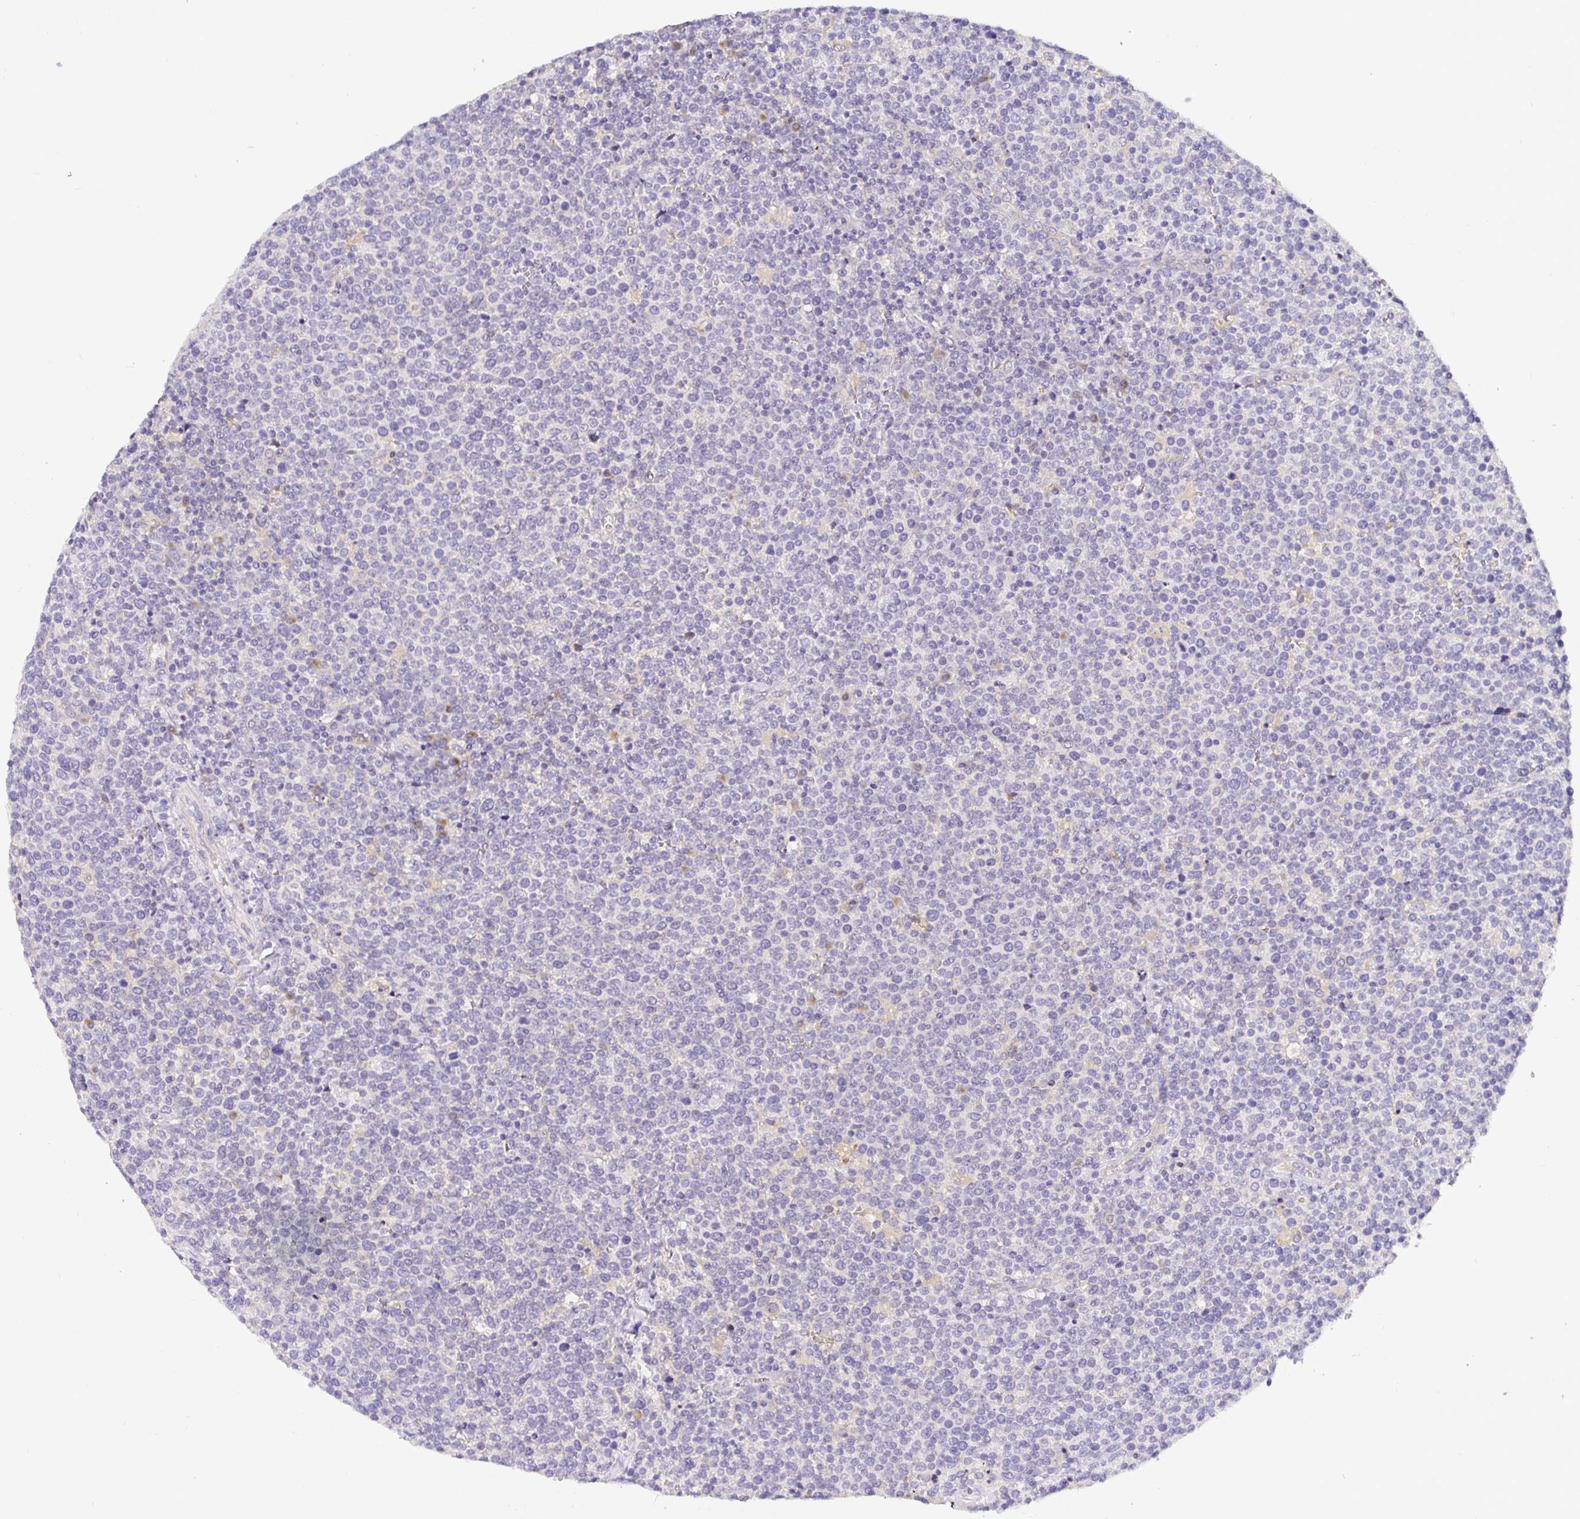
{"staining": {"intensity": "negative", "quantity": "none", "location": "none"}, "tissue": "lymphoma", "cell_type": "Tumor cells", "image_type": "cancer", "snomed": [{"axis": "morphology", "description": "Malignant lymphoma, non-Hodgkin's type, High grade"}, {"axis": "topography", "description": "Lymph node"}], "caption": "Immunohistochemistry (IHC) of malignant lymphoma, non-Hodgkin's type (high-grade) exhibits no expression in tumor cells. The staining was performed using DAB (3,3'-diaminobenzidine) to visualize the protein expression in brown, while the nuclei were stained in blue with hematoxylin (Magnification: 20x).", "gene": "OPALIN", "patient": {"sex": "male", "age": 61}}